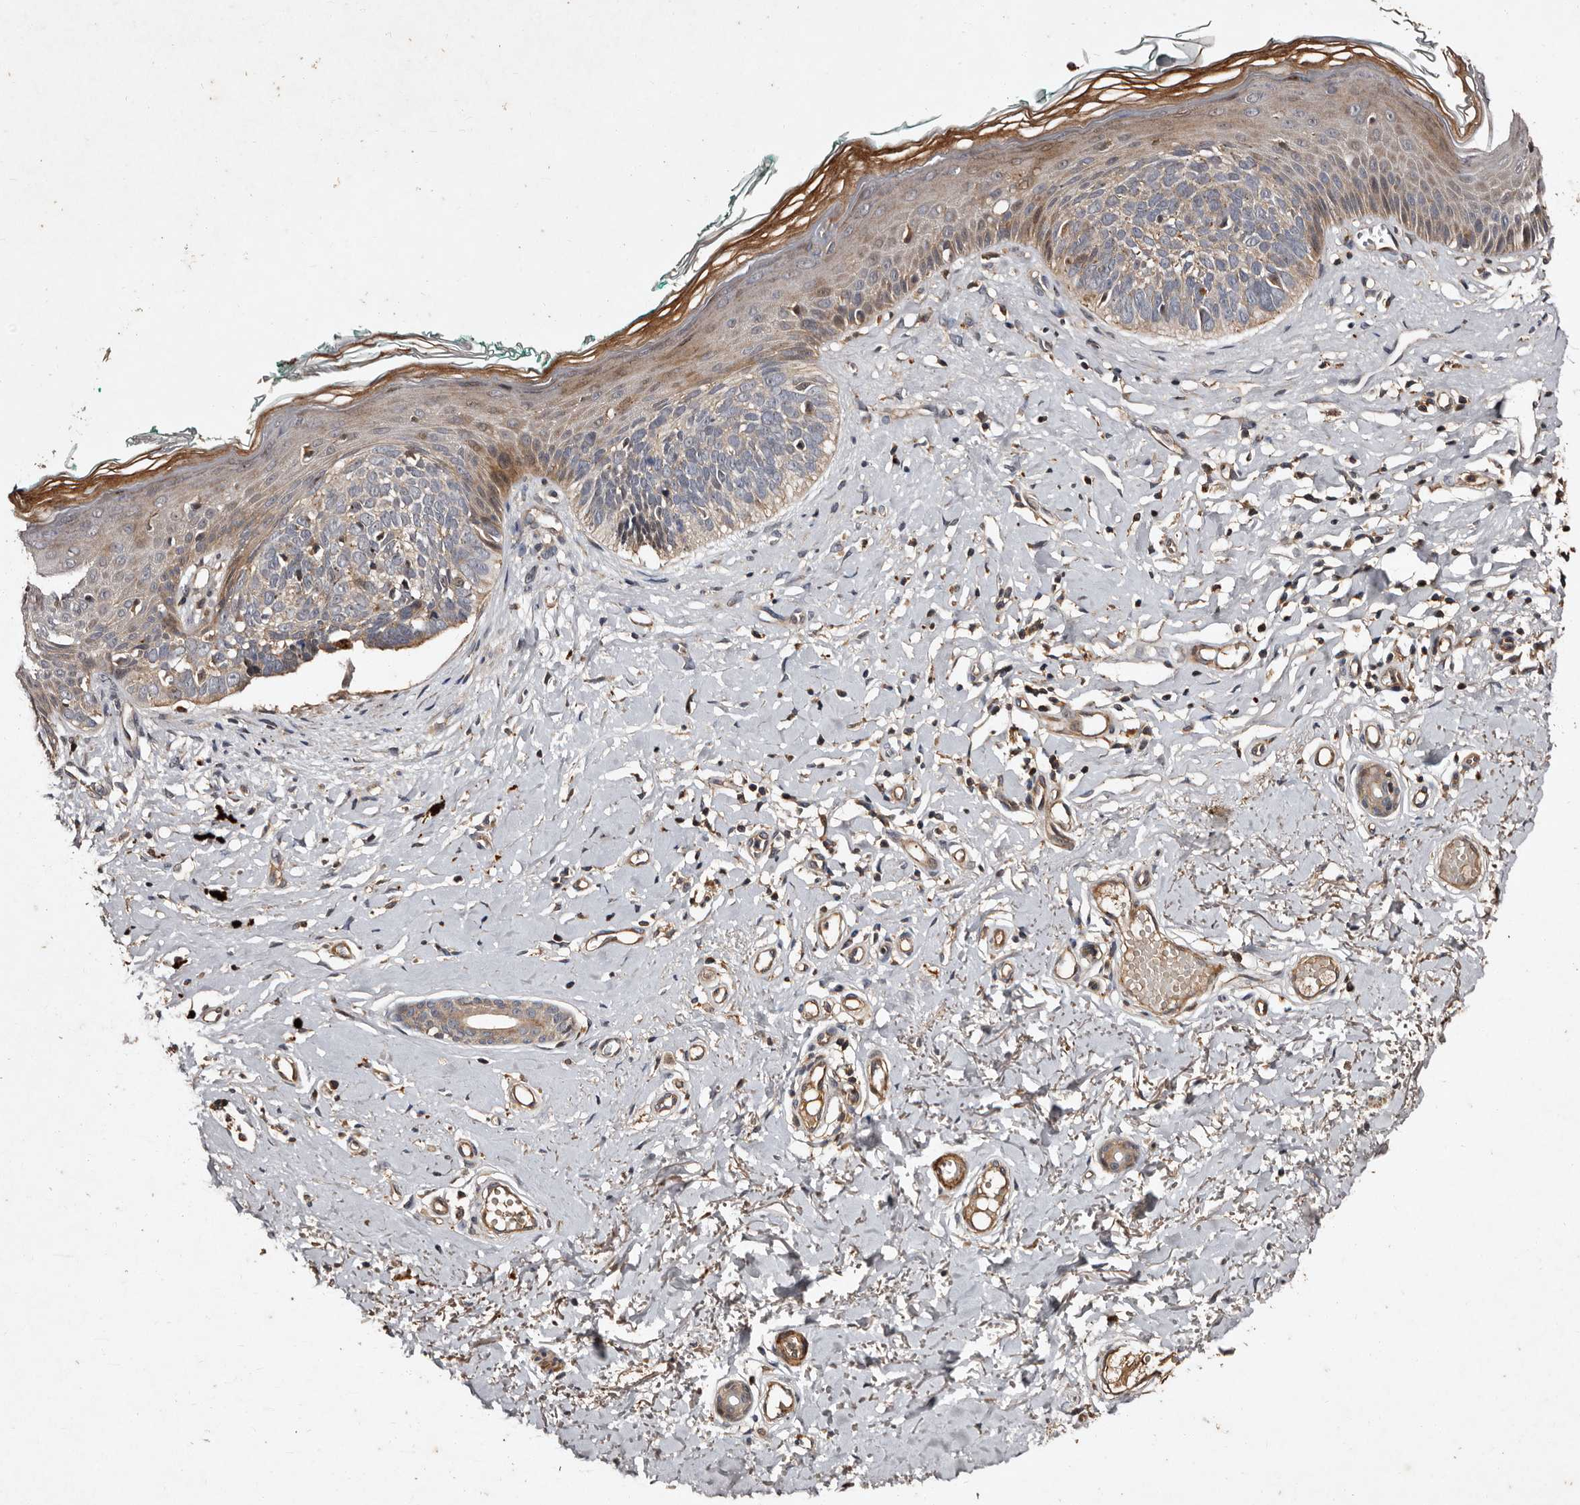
{"staining": {"intensity": "negative", "quantity": "none", "location": "none"}, "tissue": "skin cancer", "cell_type": "Tumor cells", "image_type": "cancer", "snomed": [{"axis": "morphology", "description": "Basal cell carcinoma"}, {"axis": "topography", "description": "Skin"}], "caption": "There is no significant positivity in tumor cells of skin cancer.", "gene": "PRKD3", "patient": {"sex": "male", "age": 48}}